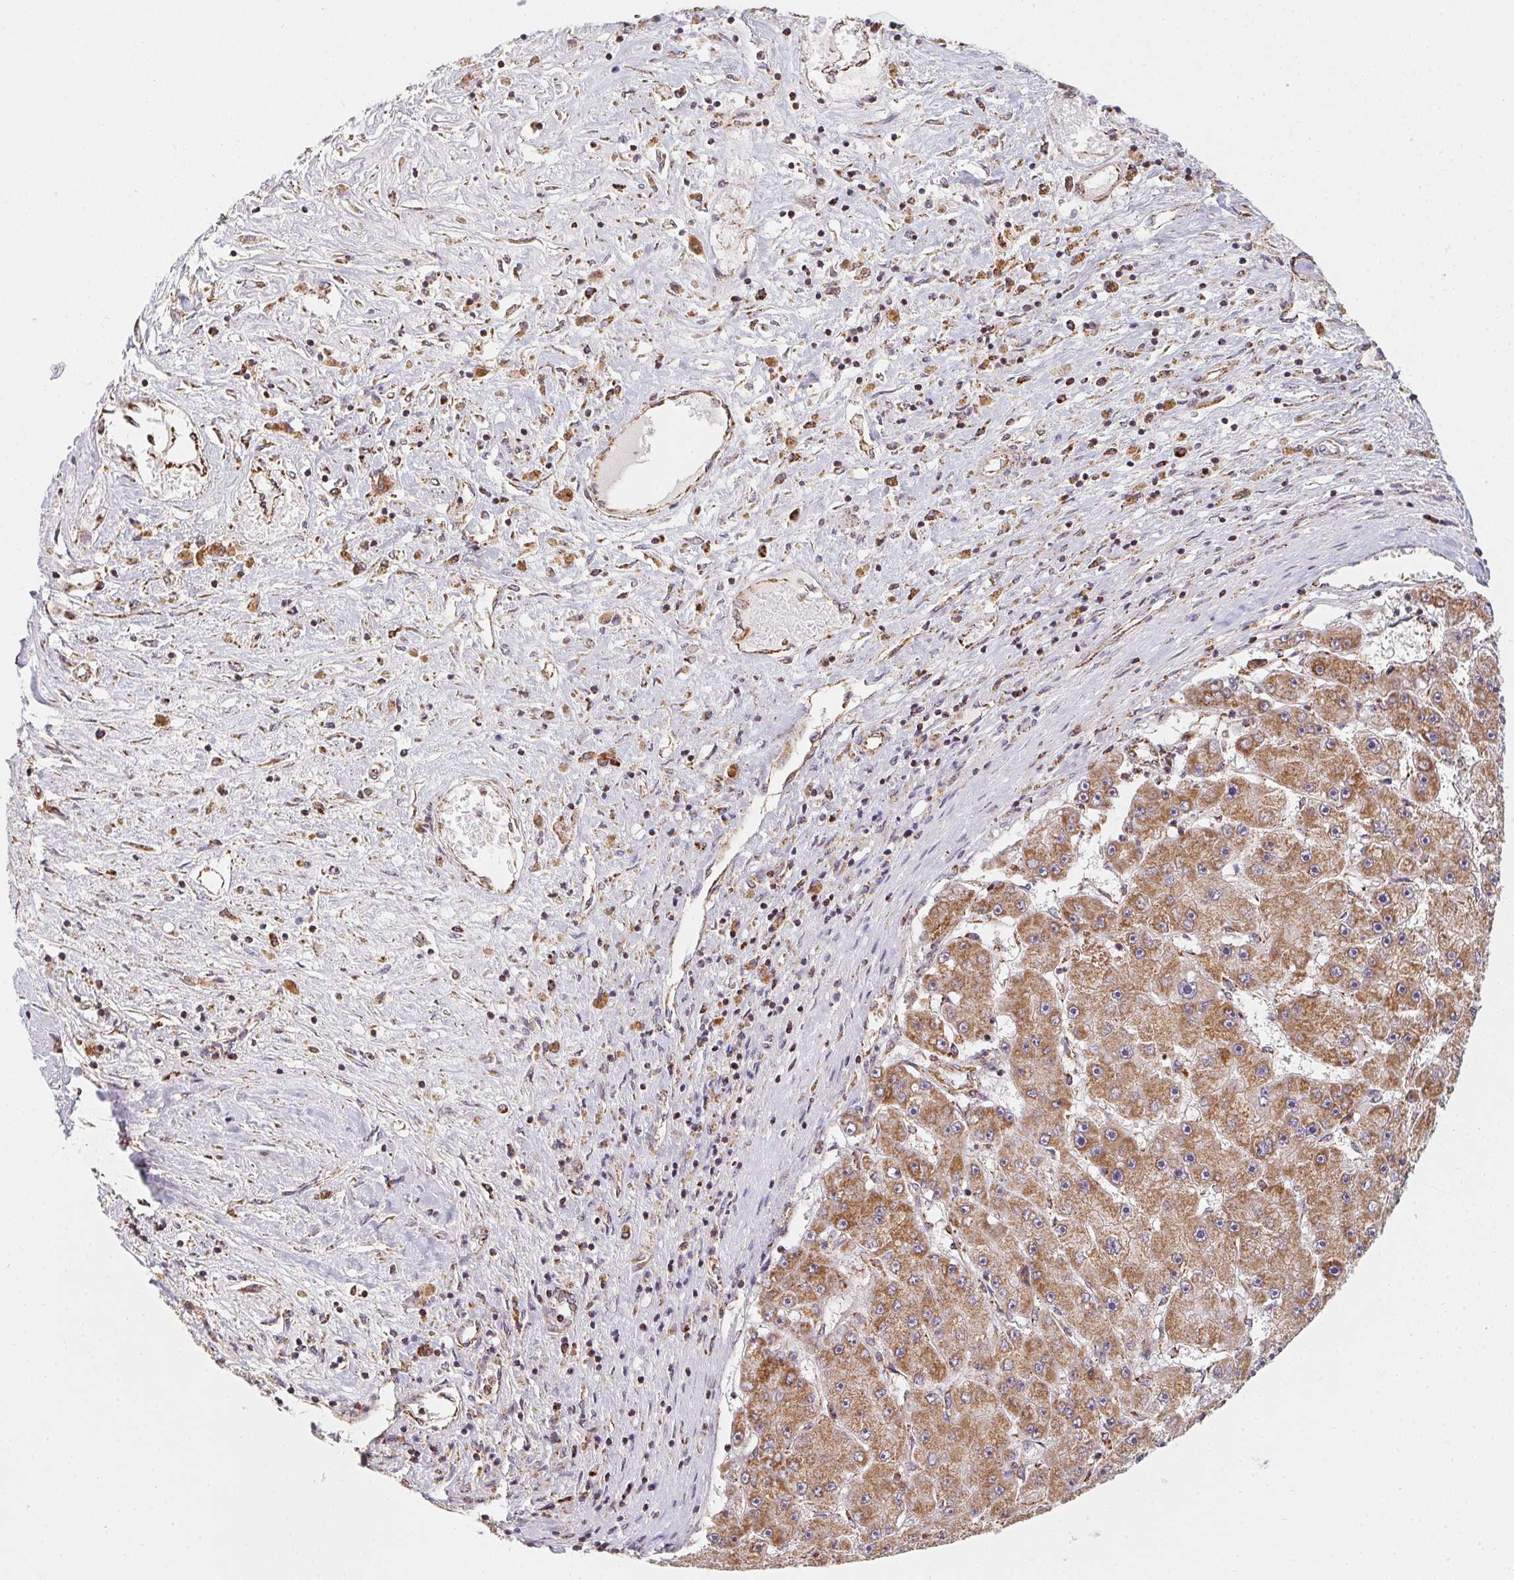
{"staining": {"intensity": "moderate", "quantity": ">75%", "location": "cytoplasmic/membranous"}, "tissue": "liver cancer", "cell_type": "Tumor cells", "image_type": "cancer", "snomed": [{"axis": "morphology", "description": "Carcinoma, Hepatocellular, NOS"}, {"axis": "topography", "description": "Liver"}], "caption": "Immunohistochemistry micrograph of human liver cancer stained for a protein (brown), which exhibits medium levels of moderate cytoplasmic/membranous positivity in about >75% of tumor cells.", "gene": "NDUFS6", "patient": {"sex": "female", "age": 61}}